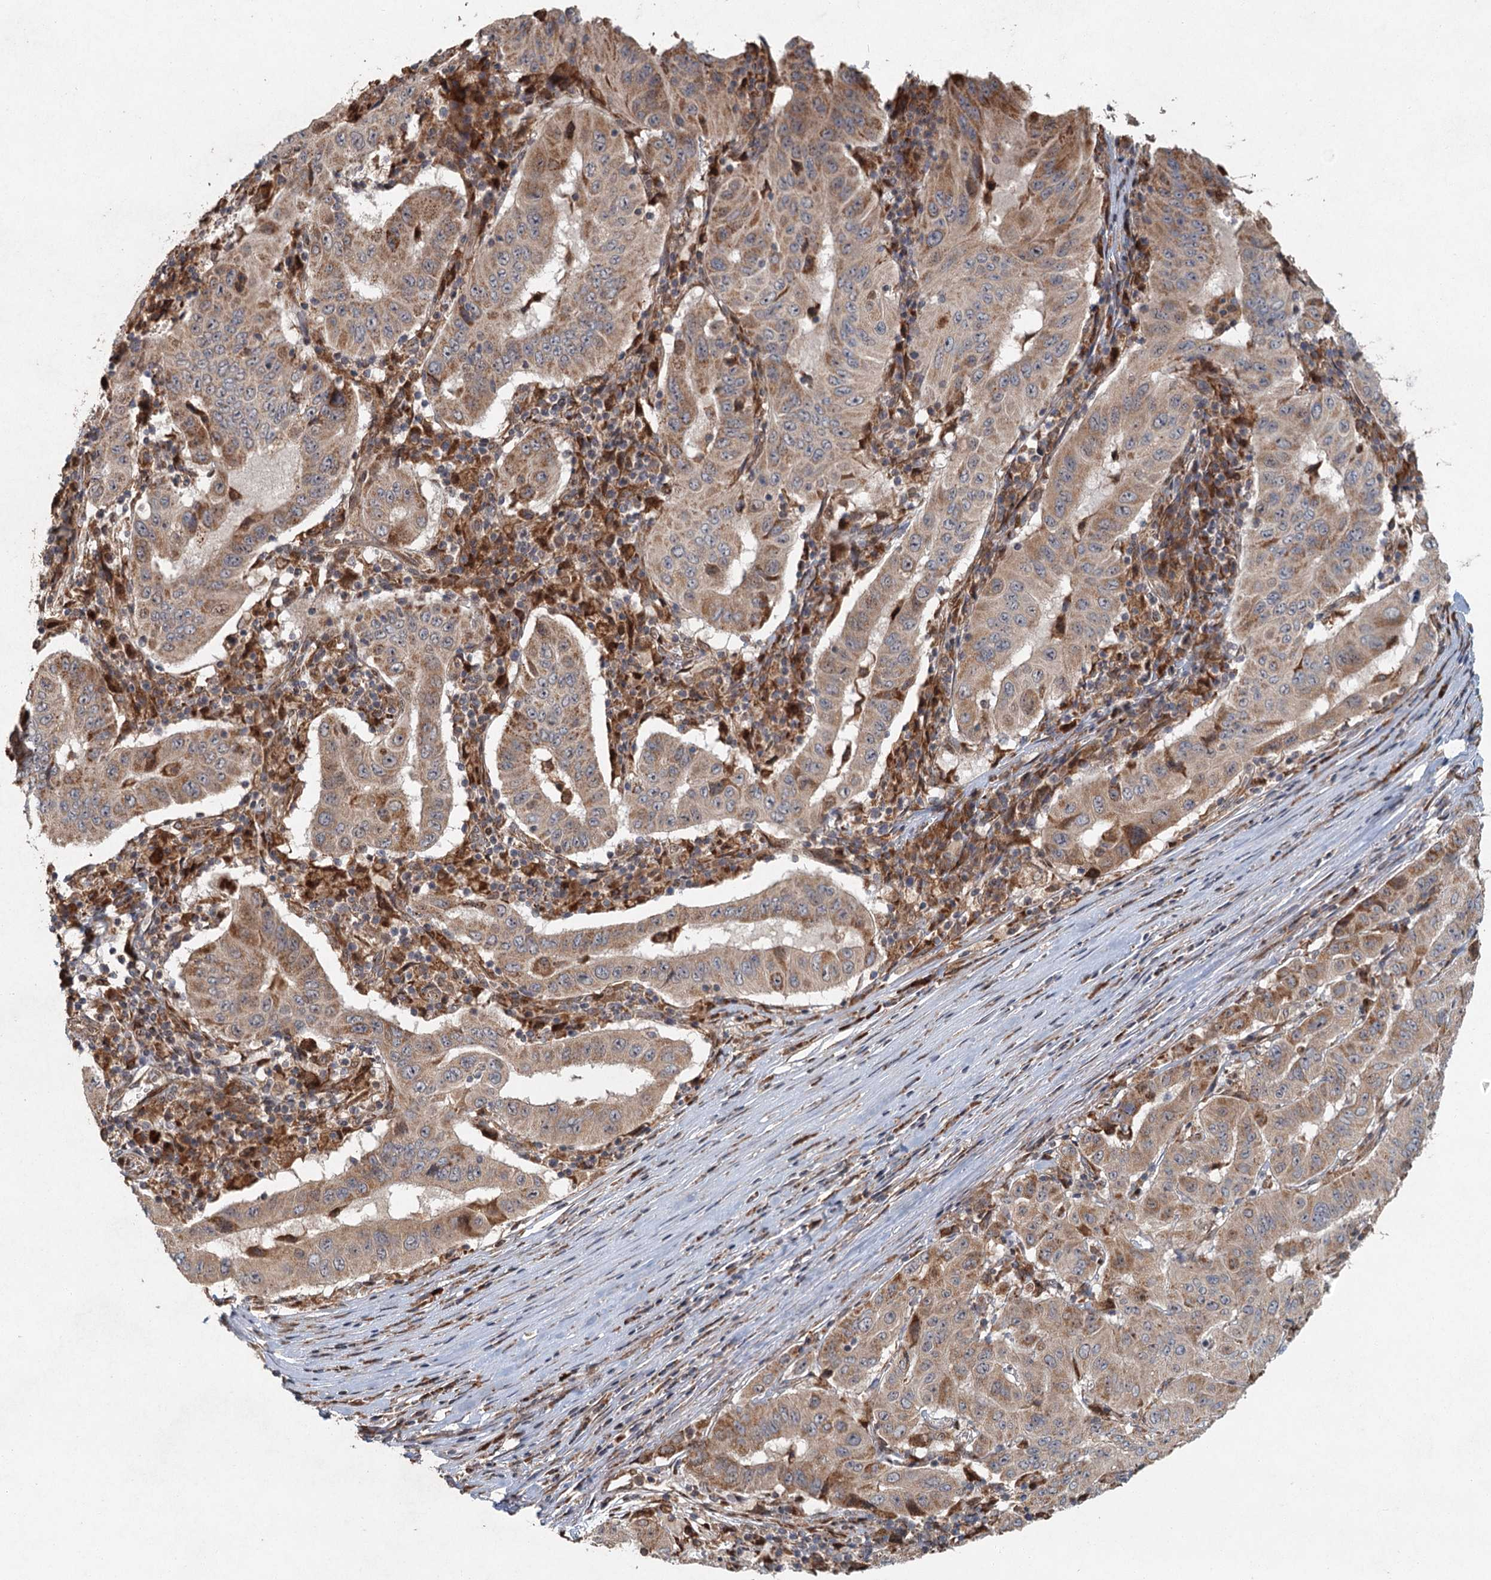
{"staining": {"intensity": "moderate", "quantity": ">75%", "location": "cytoplasmic/membranous"}, "tissue": "pancreatic cancer", "cell_type": "Tumor cells", "image_type": "cancer", "snomed": [{"axis": "morphology", "description": "Adenocarcinoma, NOS"}, {"axis": "topography", "description": "Pancreas"}], "caption": "Immunohistochemistry micrograph of neoplastic tissue: pancreatic adenocarcinoma stained using immunohistochemistry demonstrates medium levels of moderate protein expression localized specifically in the cytoplasmic/membranous of tumor cells, appearing as a cytoplasmic/membranous brown color.", "gene": "SRPX2", "patient": {"sex": "male", "age": 63}}